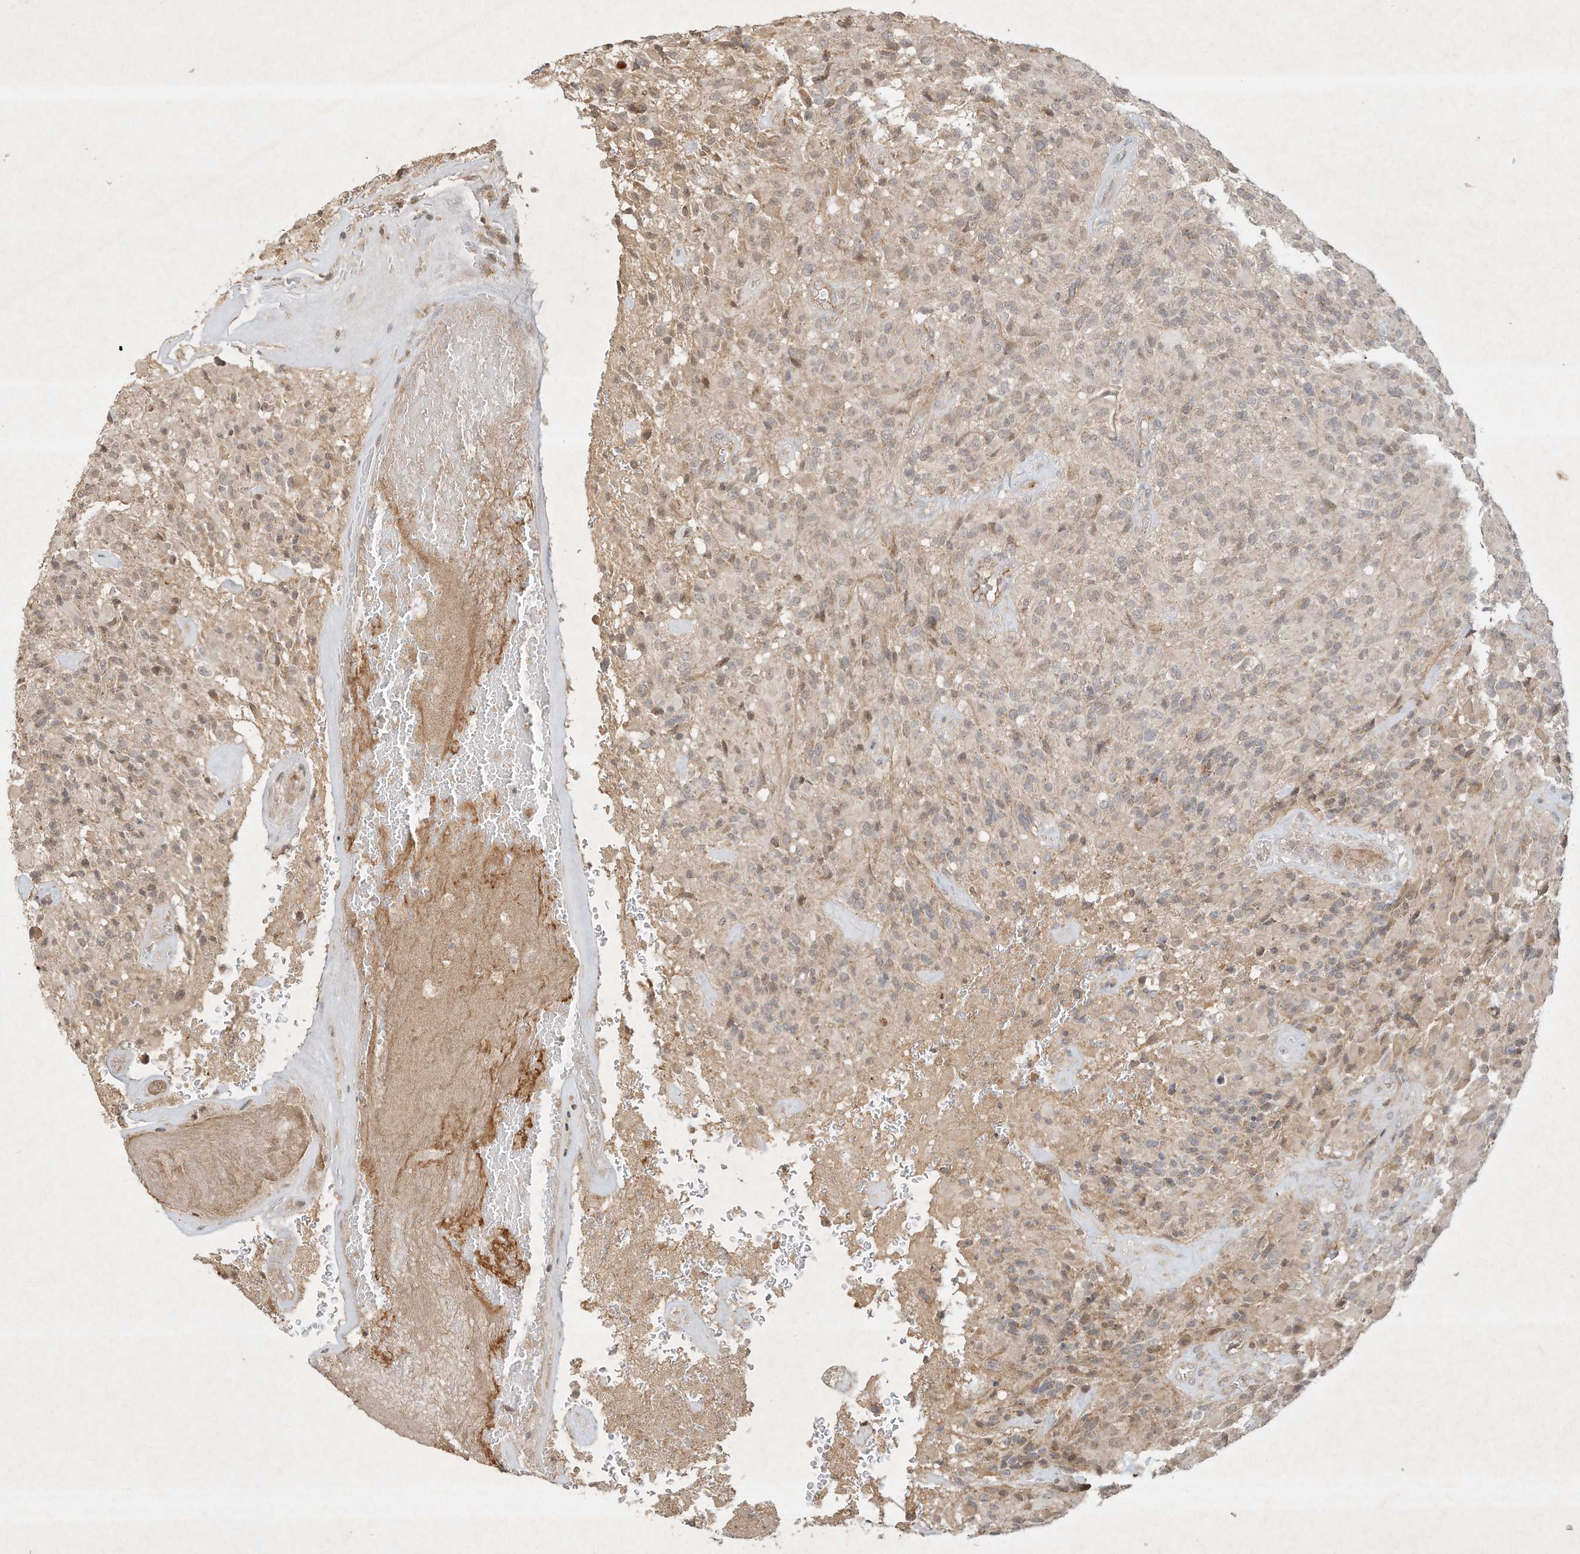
{"staining": {"intensity": "weak", "quantity": "<25%", "location": "cytoplasmic/membranous"}, "tissue": "glioma", "cell_type": "Tumor cells", "image_type": "cancer", "snomed": [{"axis": "morphology", "description": "Glioma, malignant, High grade"}, {"axis": "topography", "description": "Brain"}], "caption": "Glioma was stained to show a protein in brown. There is no significant staining in tumor cells.", "gene": "BTRC", "patient": {"sex": "male", "age": 71}}